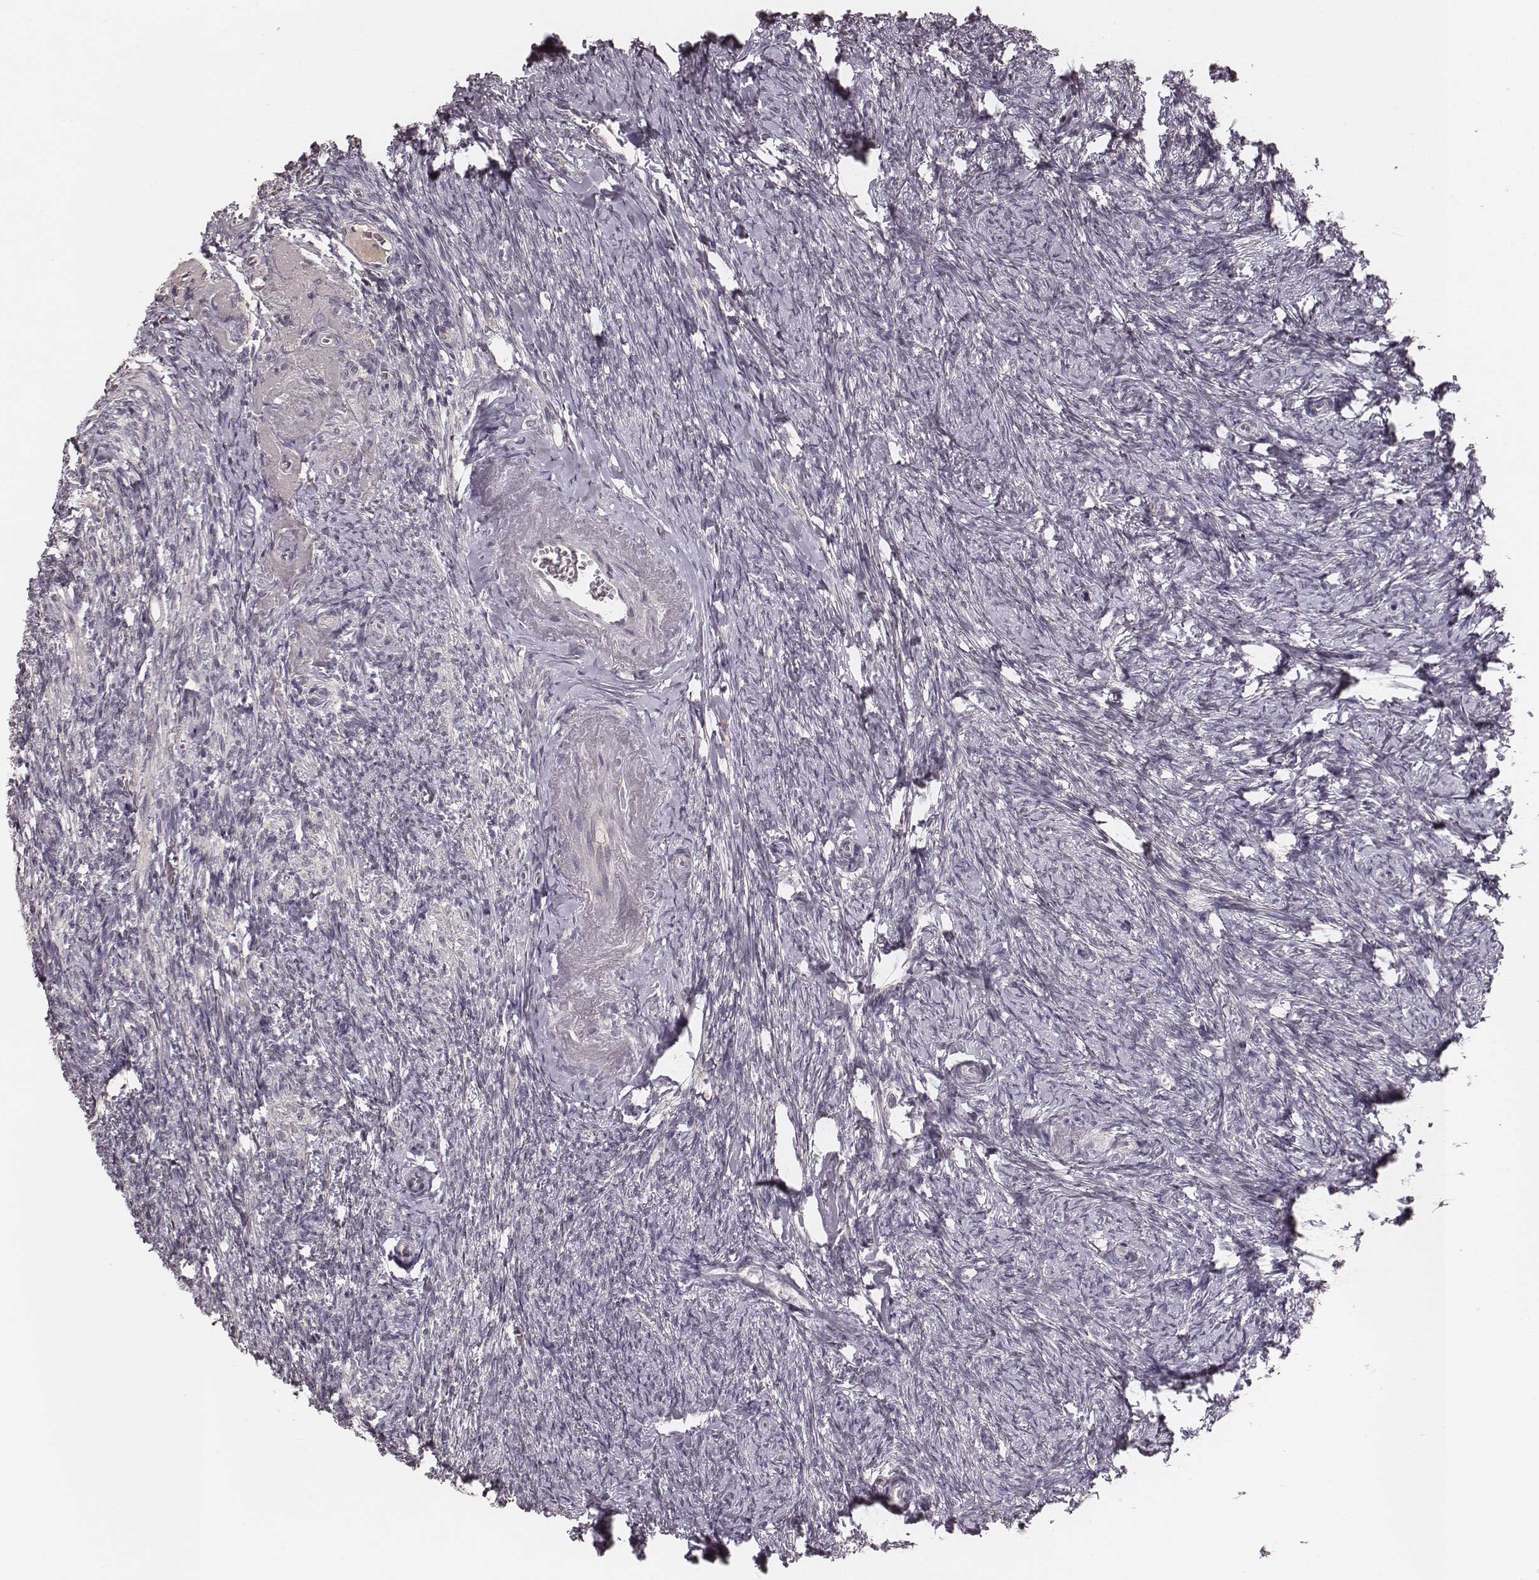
{"staining": {"intensity": "negative", "quantity": "none", "location": "none"}, "tissue": "ovary", "cell_type": "Ovarian stroma cells", "image_type": "normal", "snomed": [{"axis": "morphology", "description": "Normal tissue, NOS"}, {"axis": "topography", "description": "Ovary"}], "caption": "DAB immunohistochemical staining of unremarkable ovary shows no significant expression in ovarian stroma cells.", "gene": "LY6K", "patient": {"sex": "female", "age": 72}}